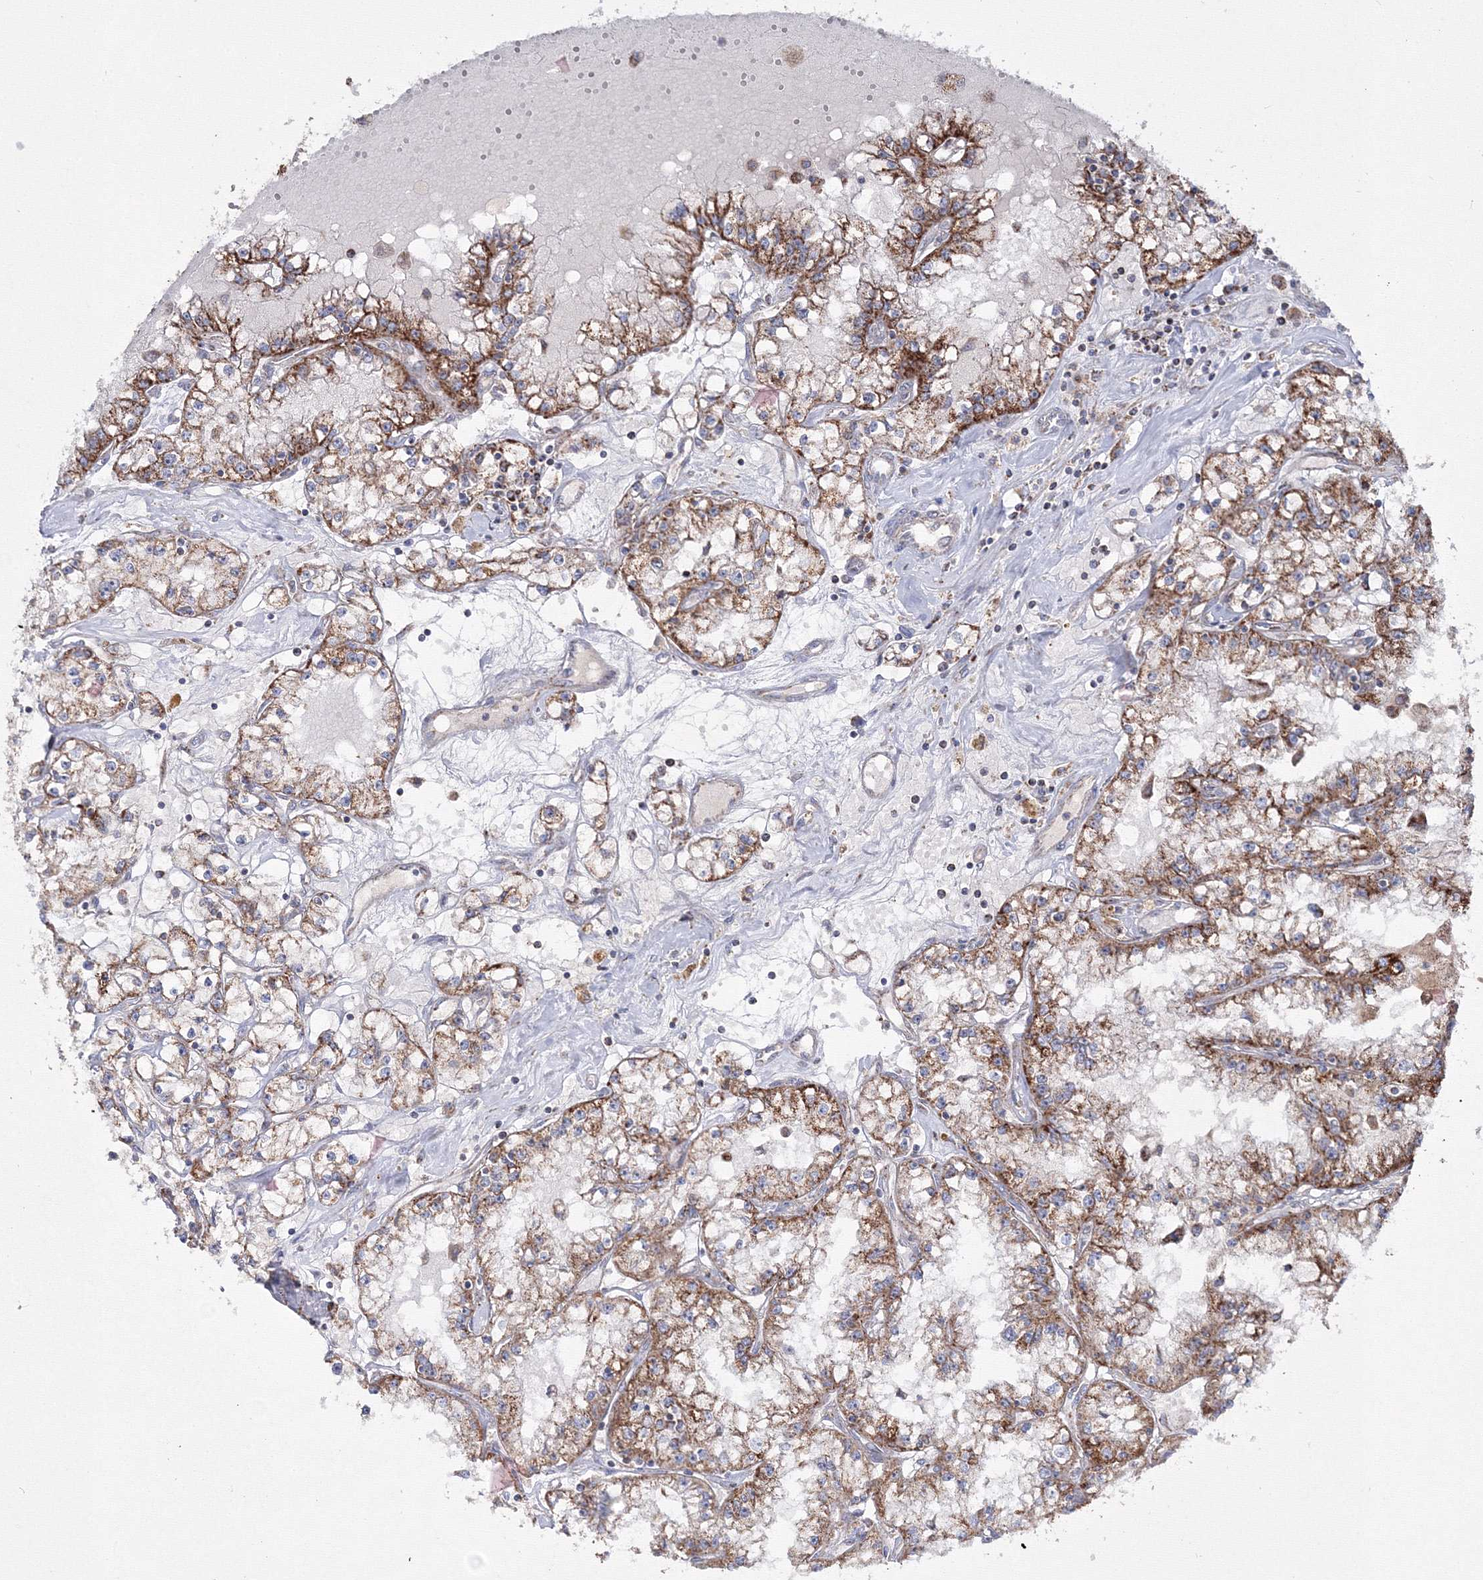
{"staining": {"intensity": "moderate", "quantity": ">75%", "location": "cytoplasmic/membranous"}, "tissue": "renal cancer", "cell_type": "Tumor cells", "image_type": "cancer", "snomed": [{"axis": "morphology", "description": "Adenocarcinoma, NOS"}, {"axis": "topography", "description": "Kidney"}], "caption": "Protein expression analysis of human renal cancer (adenocarcinoma) reveals moderate cytoplasmic/membranous staining in about >75% of tumor cells. (DAB = brown stain, brightfield microscopy at high magnification).", "gene": "IGSF9", "patient": {"sex": "male", "age": 56}}